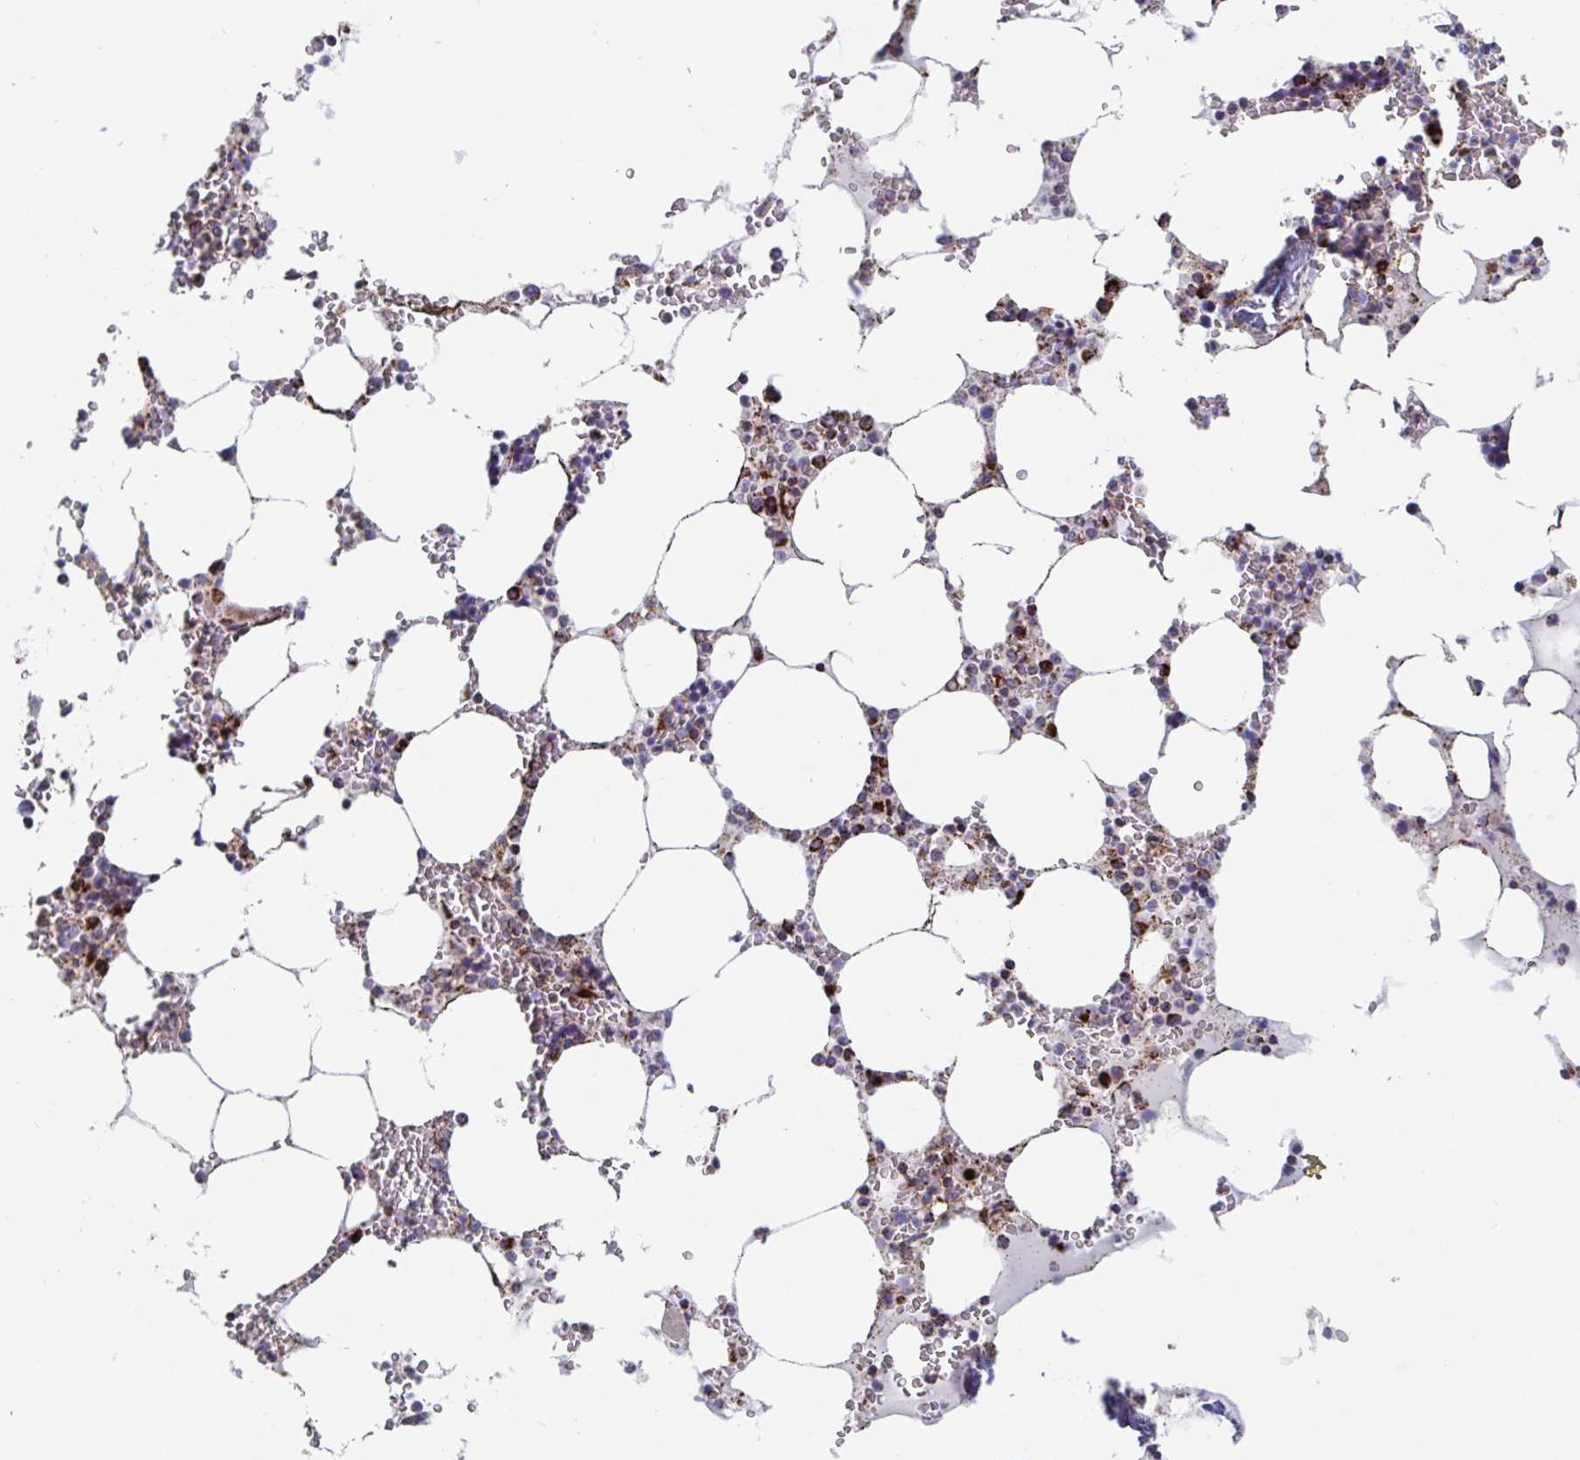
{"staining": {"intensity": "strong", "quantity": "<25%", "location": "cytoplasmic/membranous"}, "tissue": "bone marrow", "cell_type": "Hematopoietic cells", "image_type": "normal", "snomed": [{"axis": "morphology", "description": "Normal tissue, NOS"}, {"axis": "topography", "description": "Bone marrow"}], "caption": "Protein analysis of normal bone marrow exhibits strong cytoplasmic/membranous positivity in about <25% of hematopoietic cells.", "gene": "ATP5MJ", "patient": {"sex": "male", "age": 64}}